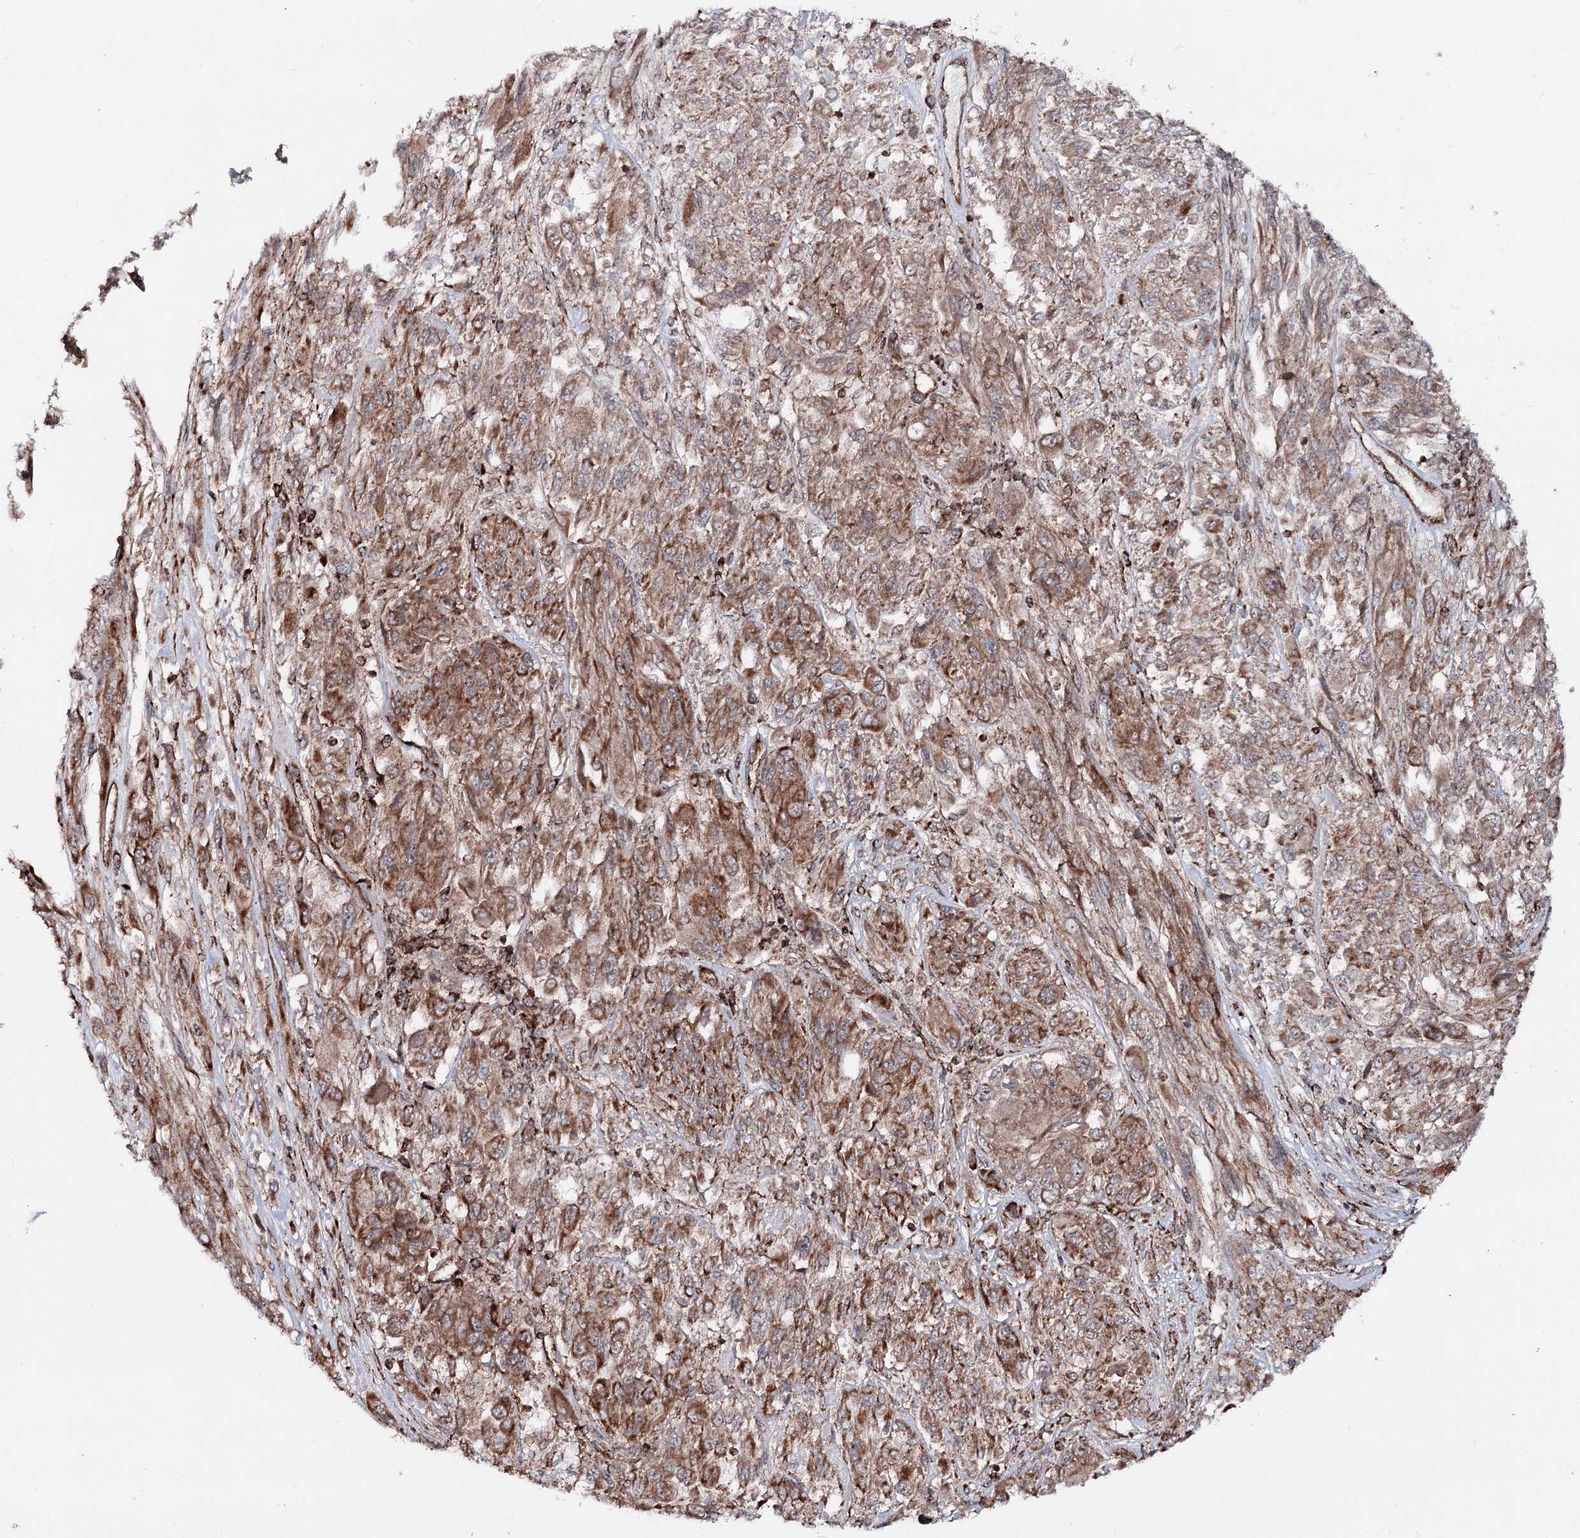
{"staining": {"intensity": "moderate", "quantity": ">75%", "location": "cytoplasmic/membranous"}, "tissue": "melanoma", "cell_type": "Tumor cells", "image_type": "cancer", "snomed": [{"axis": "morphology", "description": "Malignant melanoma, NOS"}, {"axis": "topography", "description": "Skin"}], "caption": "Protein analysis of melanoma tissue demonstrates moderate cytoplasmic/membranous staining in approximately >75% of tumor cells. (DAB (3,3'-diaminobenzidine) IHC with brightfield microscopy, high magnification).", "gene": "FGFR1OP2", "patient": {"sex": "female", "age": 91}}